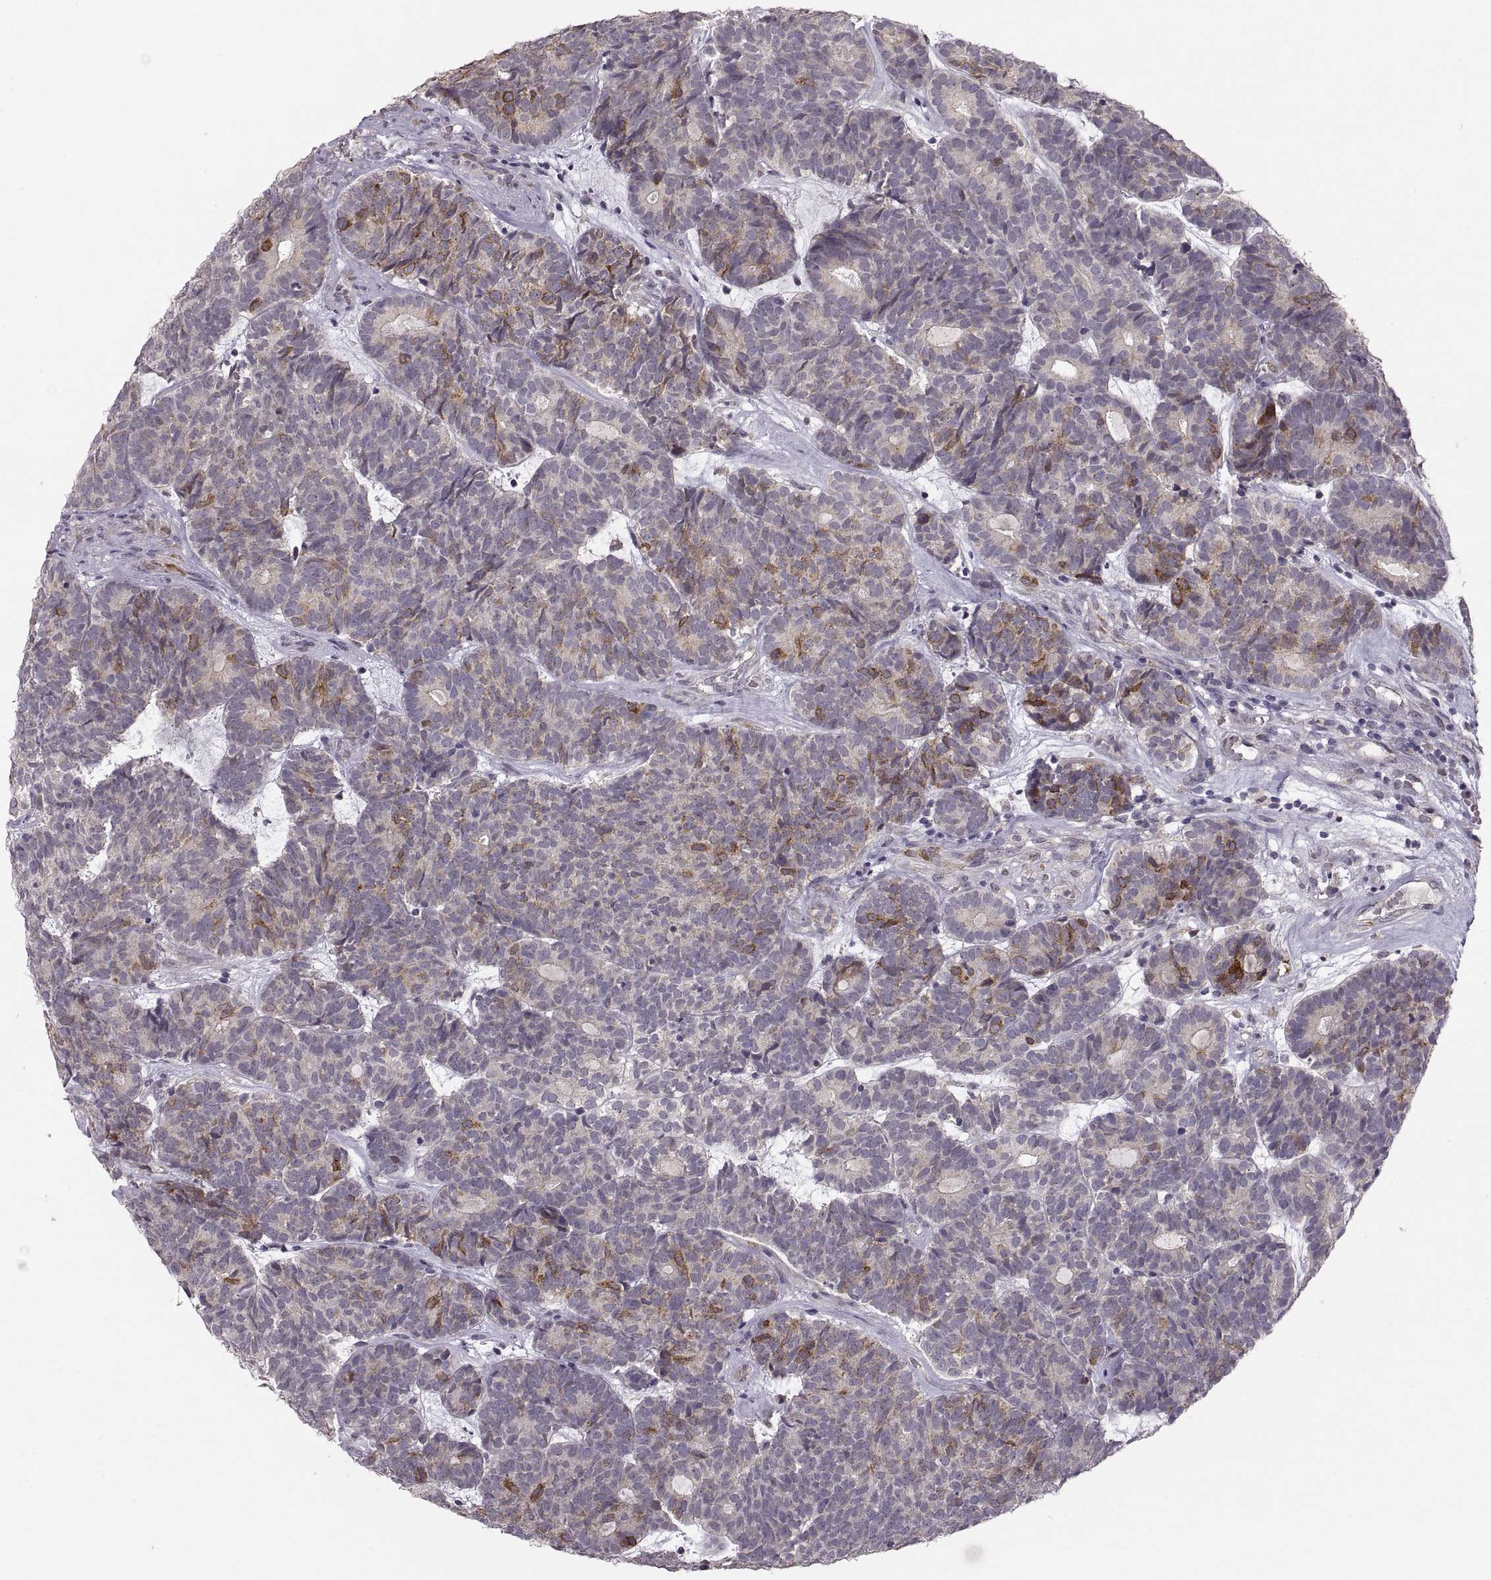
{"staining": {"intensity": "strong", "quantity": "<25%", "location": "cytoplasmic/membranous"}, "tissue": "head and neck cancer", "cell_type": "Tumor cells", "image_type": "cancer", "snomed": [{"axis": "morphology", "description": "Adenocarcinoma, NOS"}, {"axis": "topography", "description": "Head-Neck"}], "caption": "Human head and neck cancer stained with a brown dye reveals strong cytoplasmic/membranous positive positivity in approximately <25% of tumor cells.", "gene": "HMGCR", "patient": {"sex": "female", "age": 81}}